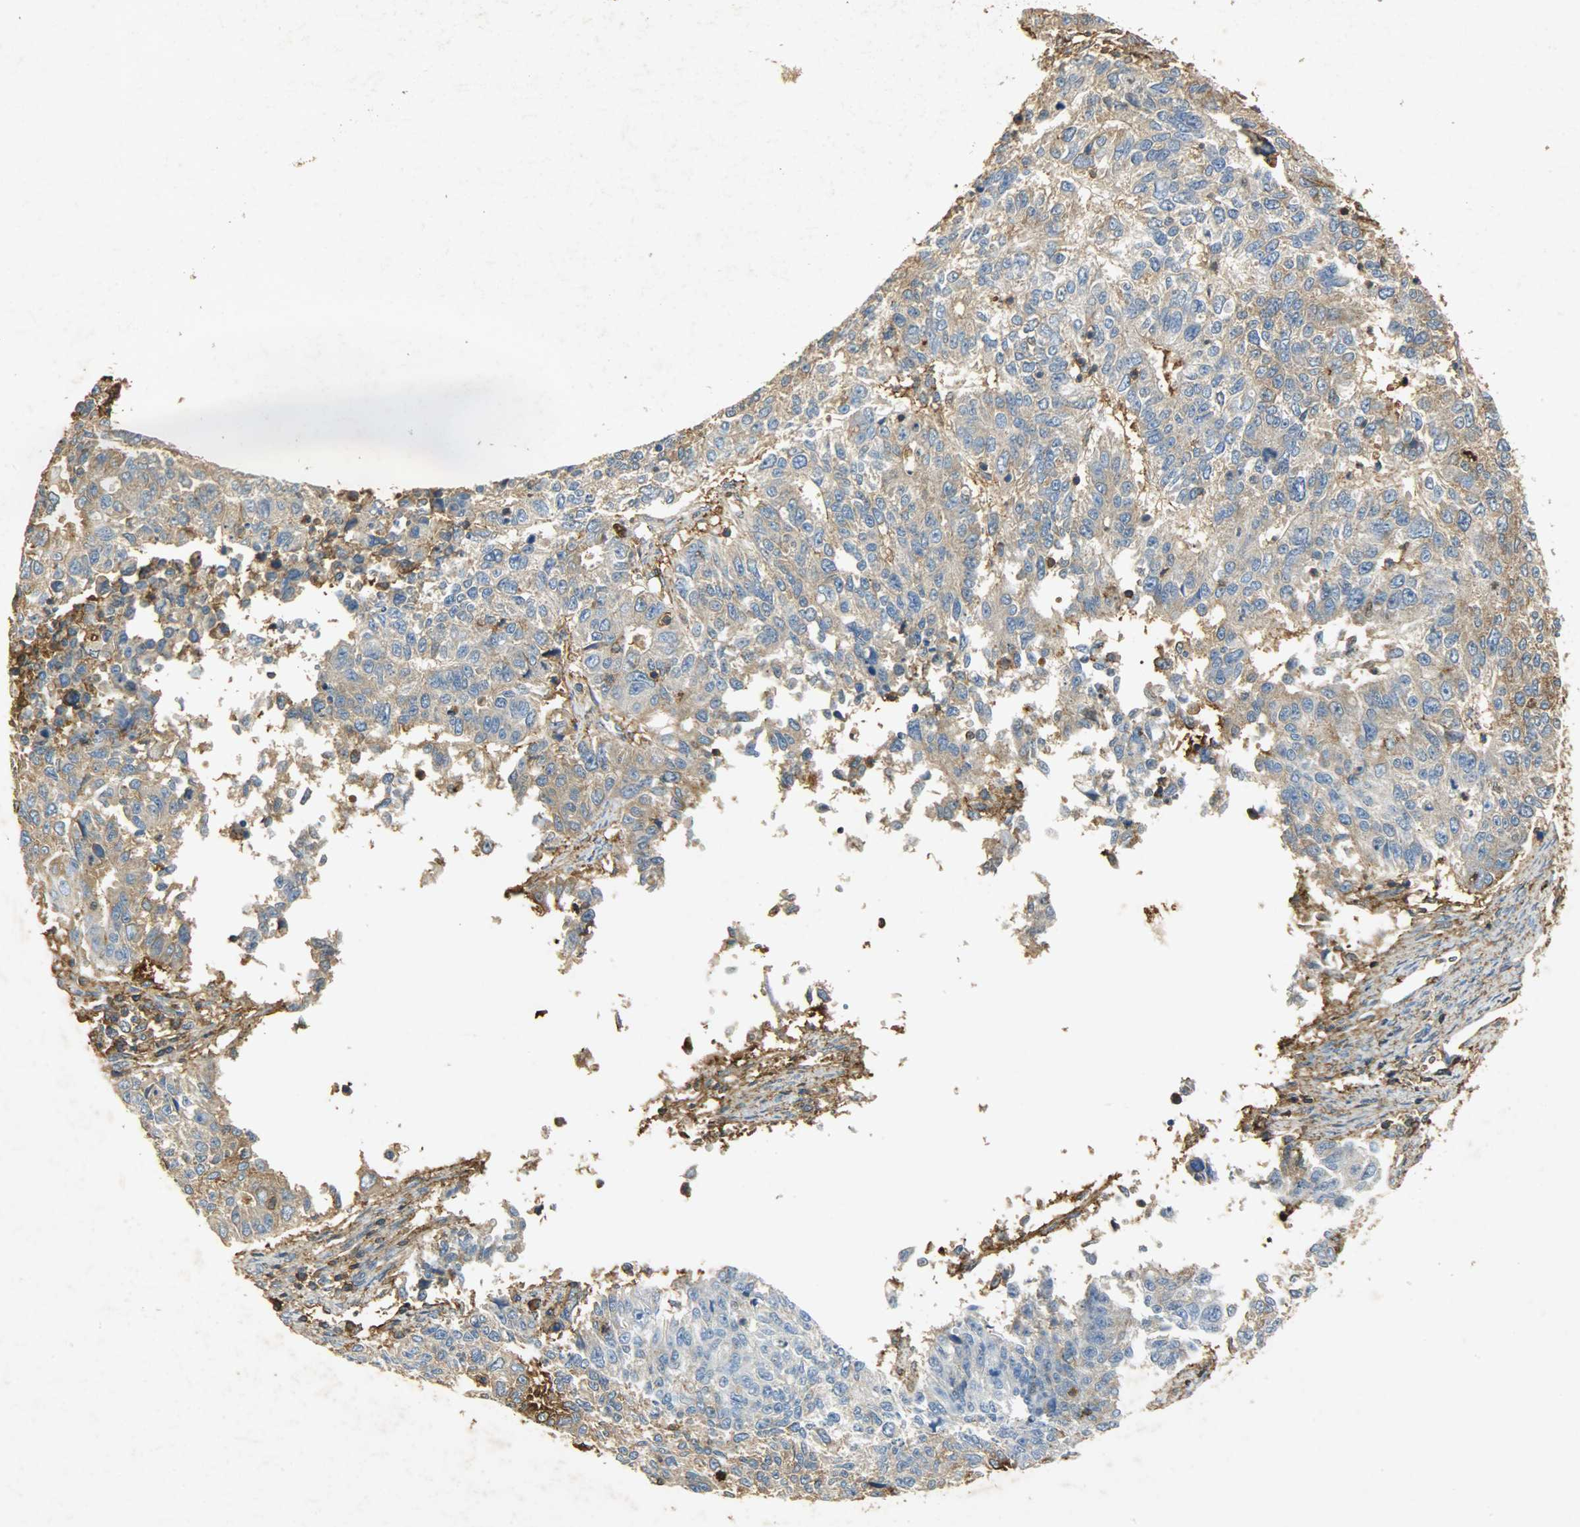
{"staining": {"intensity": "weak", "quantity": ">75%", "location": "cytoplasmic/membranous"}, "tissue": "endometrial cancer", "cell_type": "Tumor cells", "image_type": "cancer", "snomed": [{"axis": "morphology", "description": "Adenocarcinoma, NOS"}, {"axis": "topography", "description": "Endometrium"}], "caption": "A high-resolution photomicrograph shows IHC staining of endometrial cancer, which shows weak cytoplasmic/membranous staining in approximately >75% of tumor cells. (Stains: DAB (3,3'-diaminobenzidine) in brown, nuclei in blue, Microscopy: brightfield microscopy at high magnification).", "gene": "ANXA6", "patient": {"sex": "female", "age": 42}}